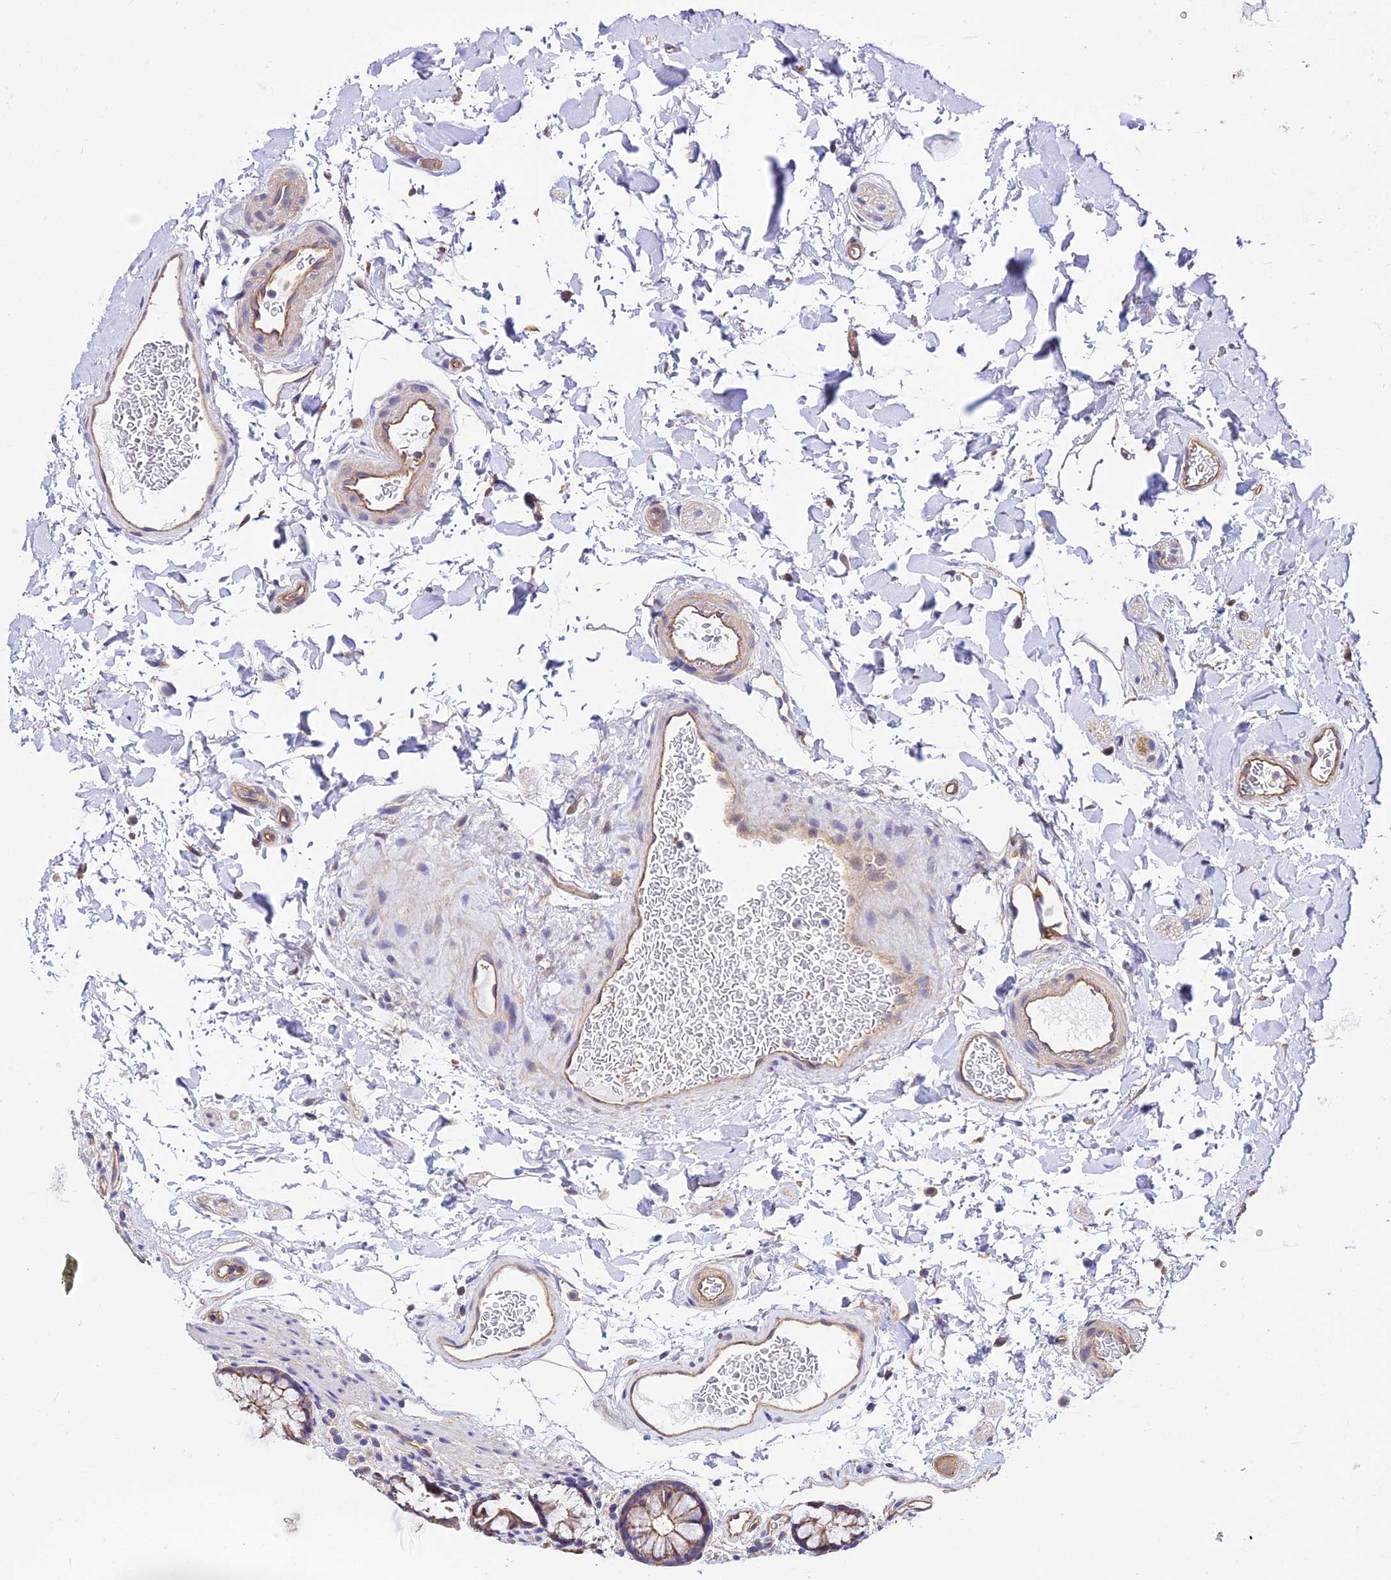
{"staining": {"intensity": "moderate", "quantity": ">75%", "location": "cytoplasmic/membranous"}, "tissue": "colon", "cell_type": "Endothelial cells", "image_type": "normal", "snomed": [{"axis": "morphology", "description": "Normal tissue, NOS"}, {"axis": "topography", "description": "Colon"}], "caption": "Brown immunohistochemical staining in unremarkable colon exhibits moderate cytoplasmic/membranous positivity in approximately >75% of endothelial cells.", "gene": "CALM1", "patient": {"sex": "female", "age": 82}}